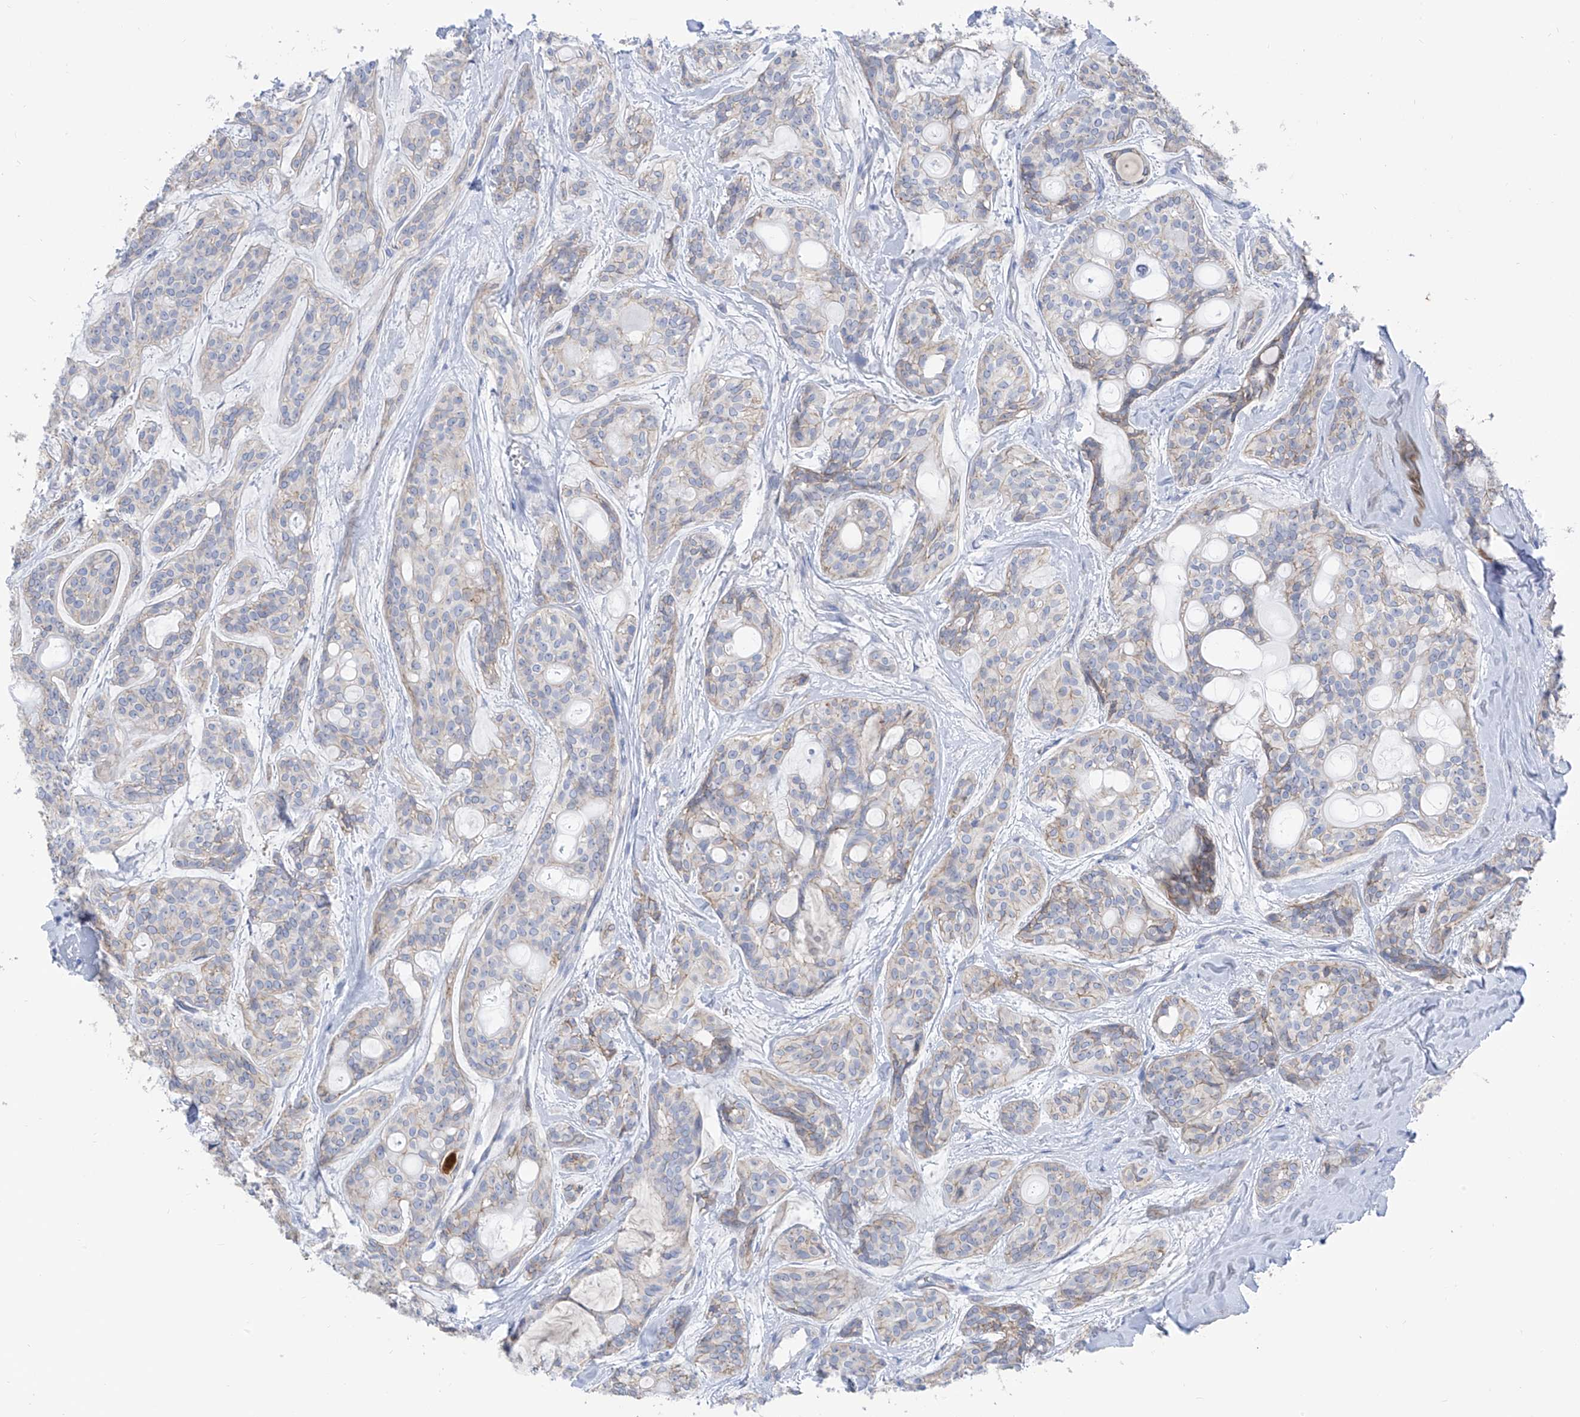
{"staining": {"intensity": "weak", "quantity": "<25%", "location": "cytoplasmic/membranous"}, "tissue": "head and neck cancer", "cell_type": "Tumor cells", "image_type": "cancer", "snomed": [{"axis": "morphology", "description": "Adenocarcinoma, NOS"}, {"axis": "topography", "description": "Head-Neck"}], "caption": "There is no significant expression in tumor cells of adenocarcinoma (head and neck).", "gene": "ITGA9", "patient": {"sex": "male", "age": 66}}